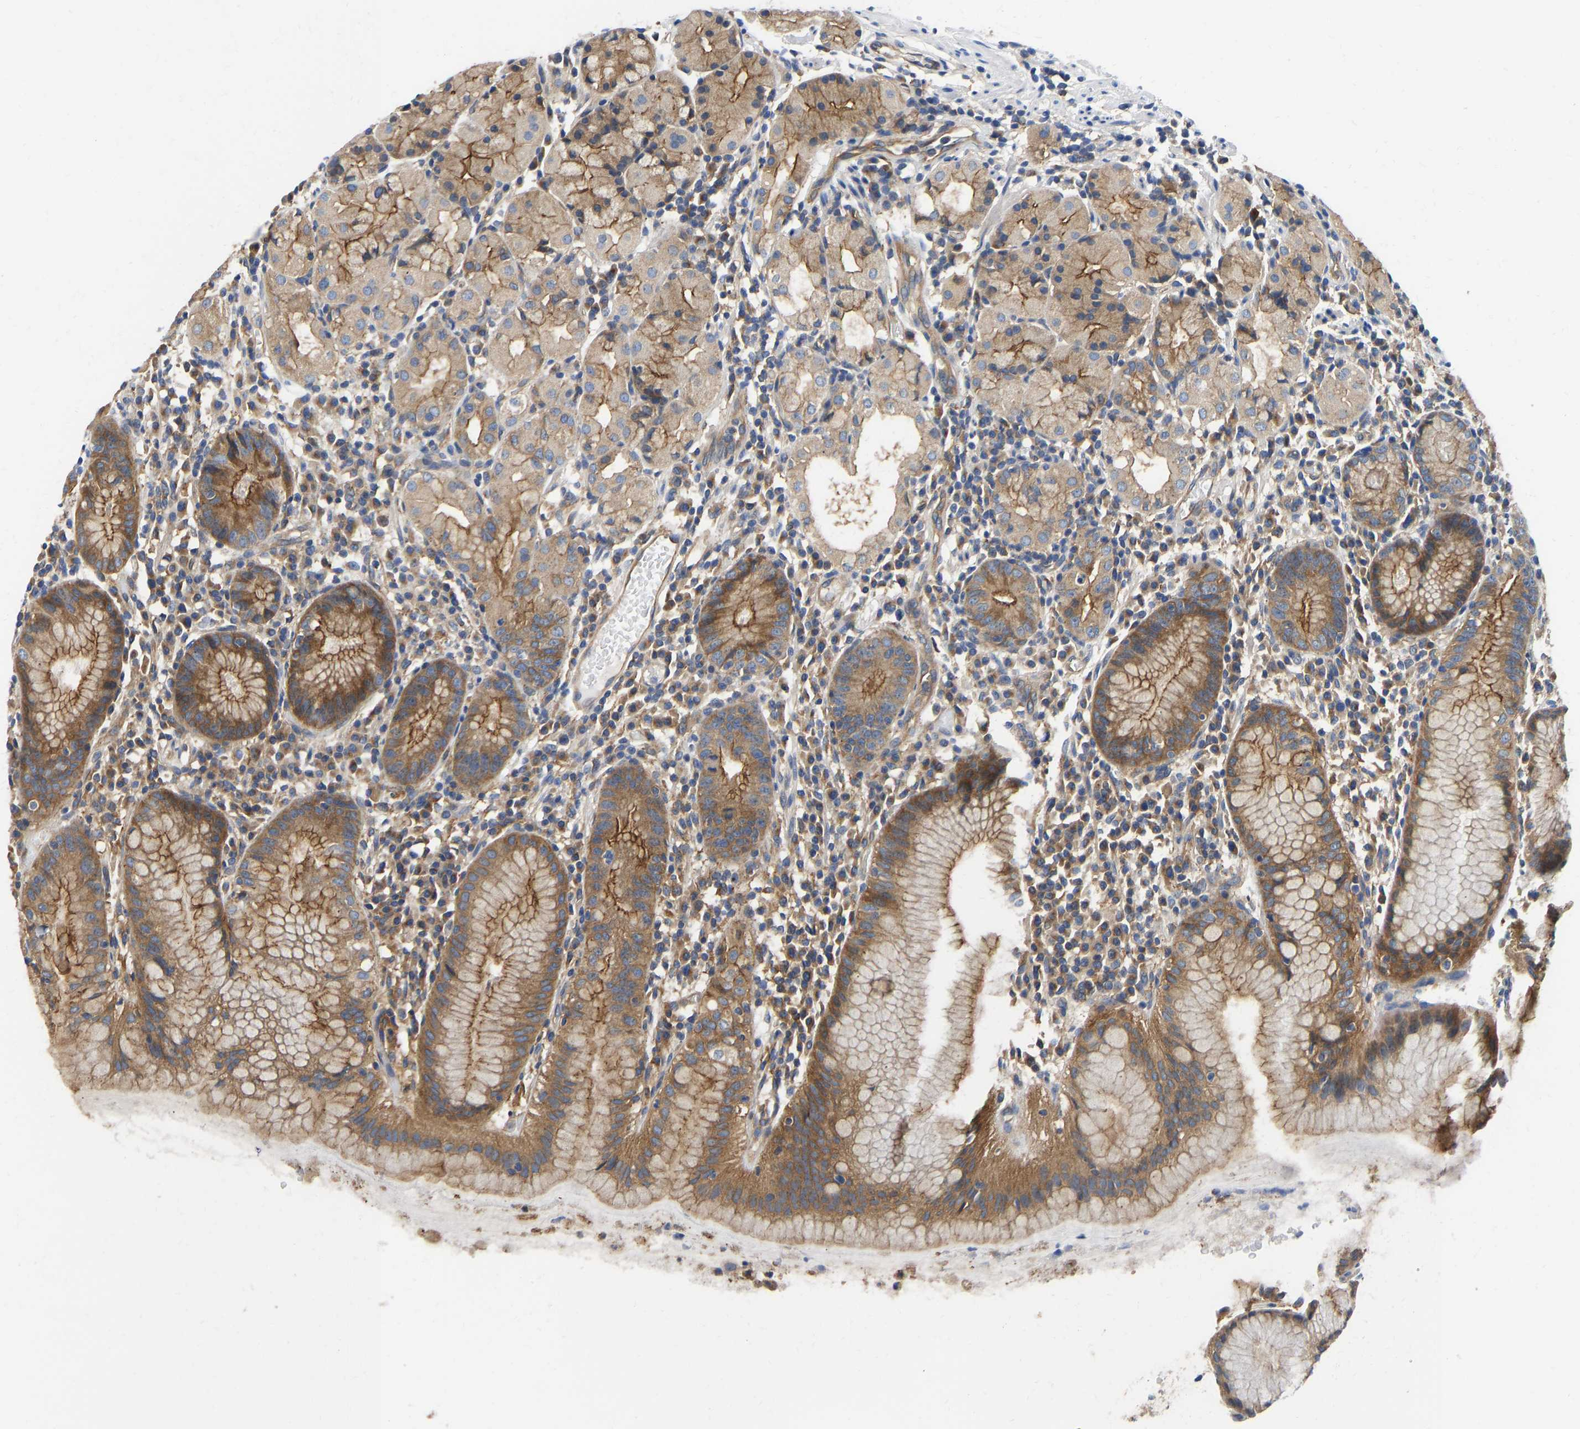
{"staining": {"intensity": "moderate", "quantity": ">75%", "location": "cytoplasmic/membranous"}, "tissue": "stomach", "cell_type": "Glandular cells", "image_type": "normal", "snomed": [{"axis": "morphology", "description": "Normal tissue, NOS"}, {"axis": "topography", "description": "Stomach"}, {"axis": "topography", "description": "Stomach, lower"}], "caption": "Brown immunohistochemical staining in unremarkable human stomach displays moderate cytoplasmic/membranous positivity in about >75% of glandular cells.", "gene": "FLNB", "patient": {"sex": "female", "age": 75}}